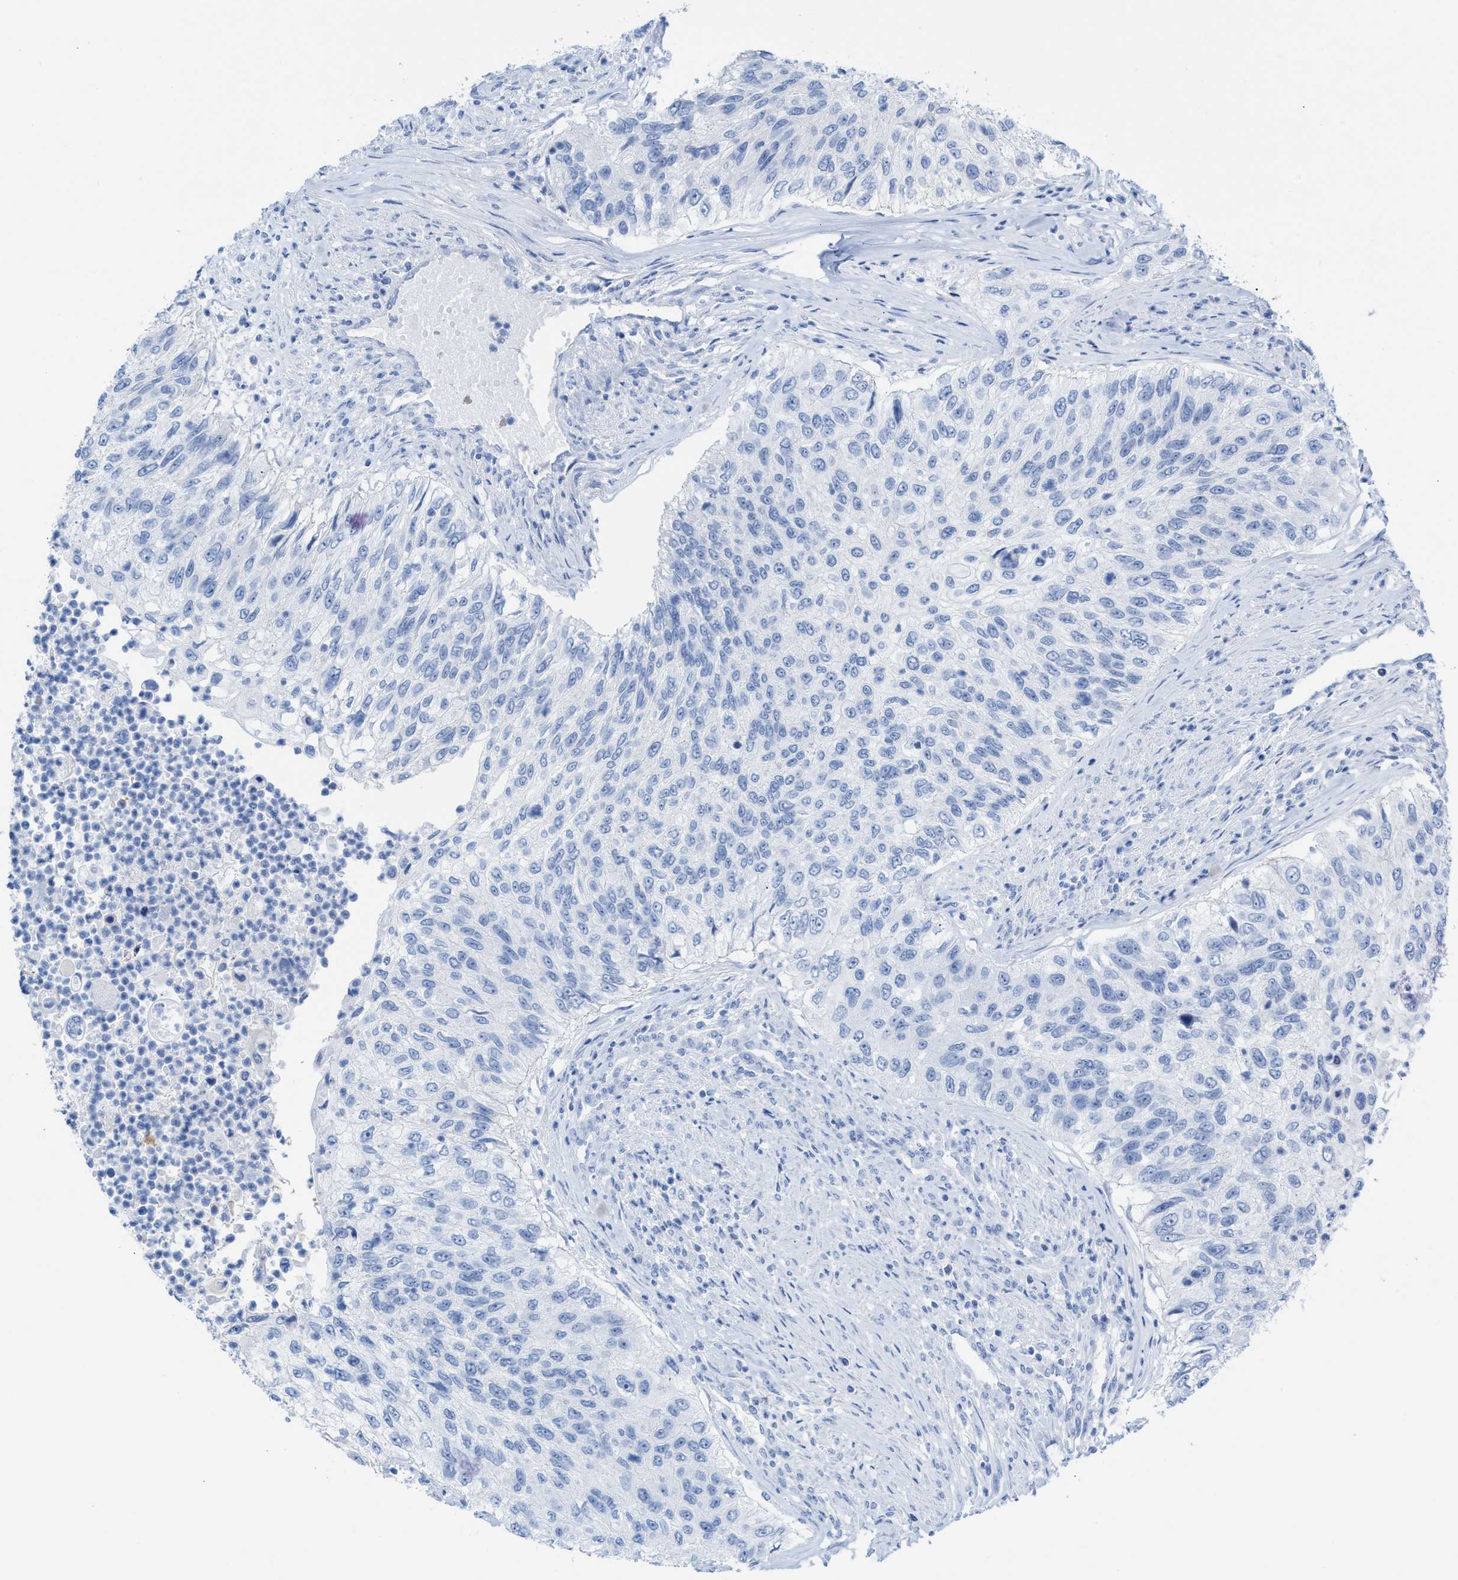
{"staining": {"intensity": "negative", "quantity": "none", "location": "none"}, "tissue": "urothelial cancer", "cell_type": "Tumor cells", "image_type": "cancer", "snomed": [{"axis": "morphology", "description": "Urothelial carcinoma, High grade"}, {"axis": "topography", "description": "Urinary bladder"}], "caption": "Immunohistochemistry image of urothelial cancer stained for a protein (brown), which exhibits no expression in tumor cells. Nuclei are stained in blue.", "gene": "CPA1", "patient": {"sex": "female", "age": 60}}